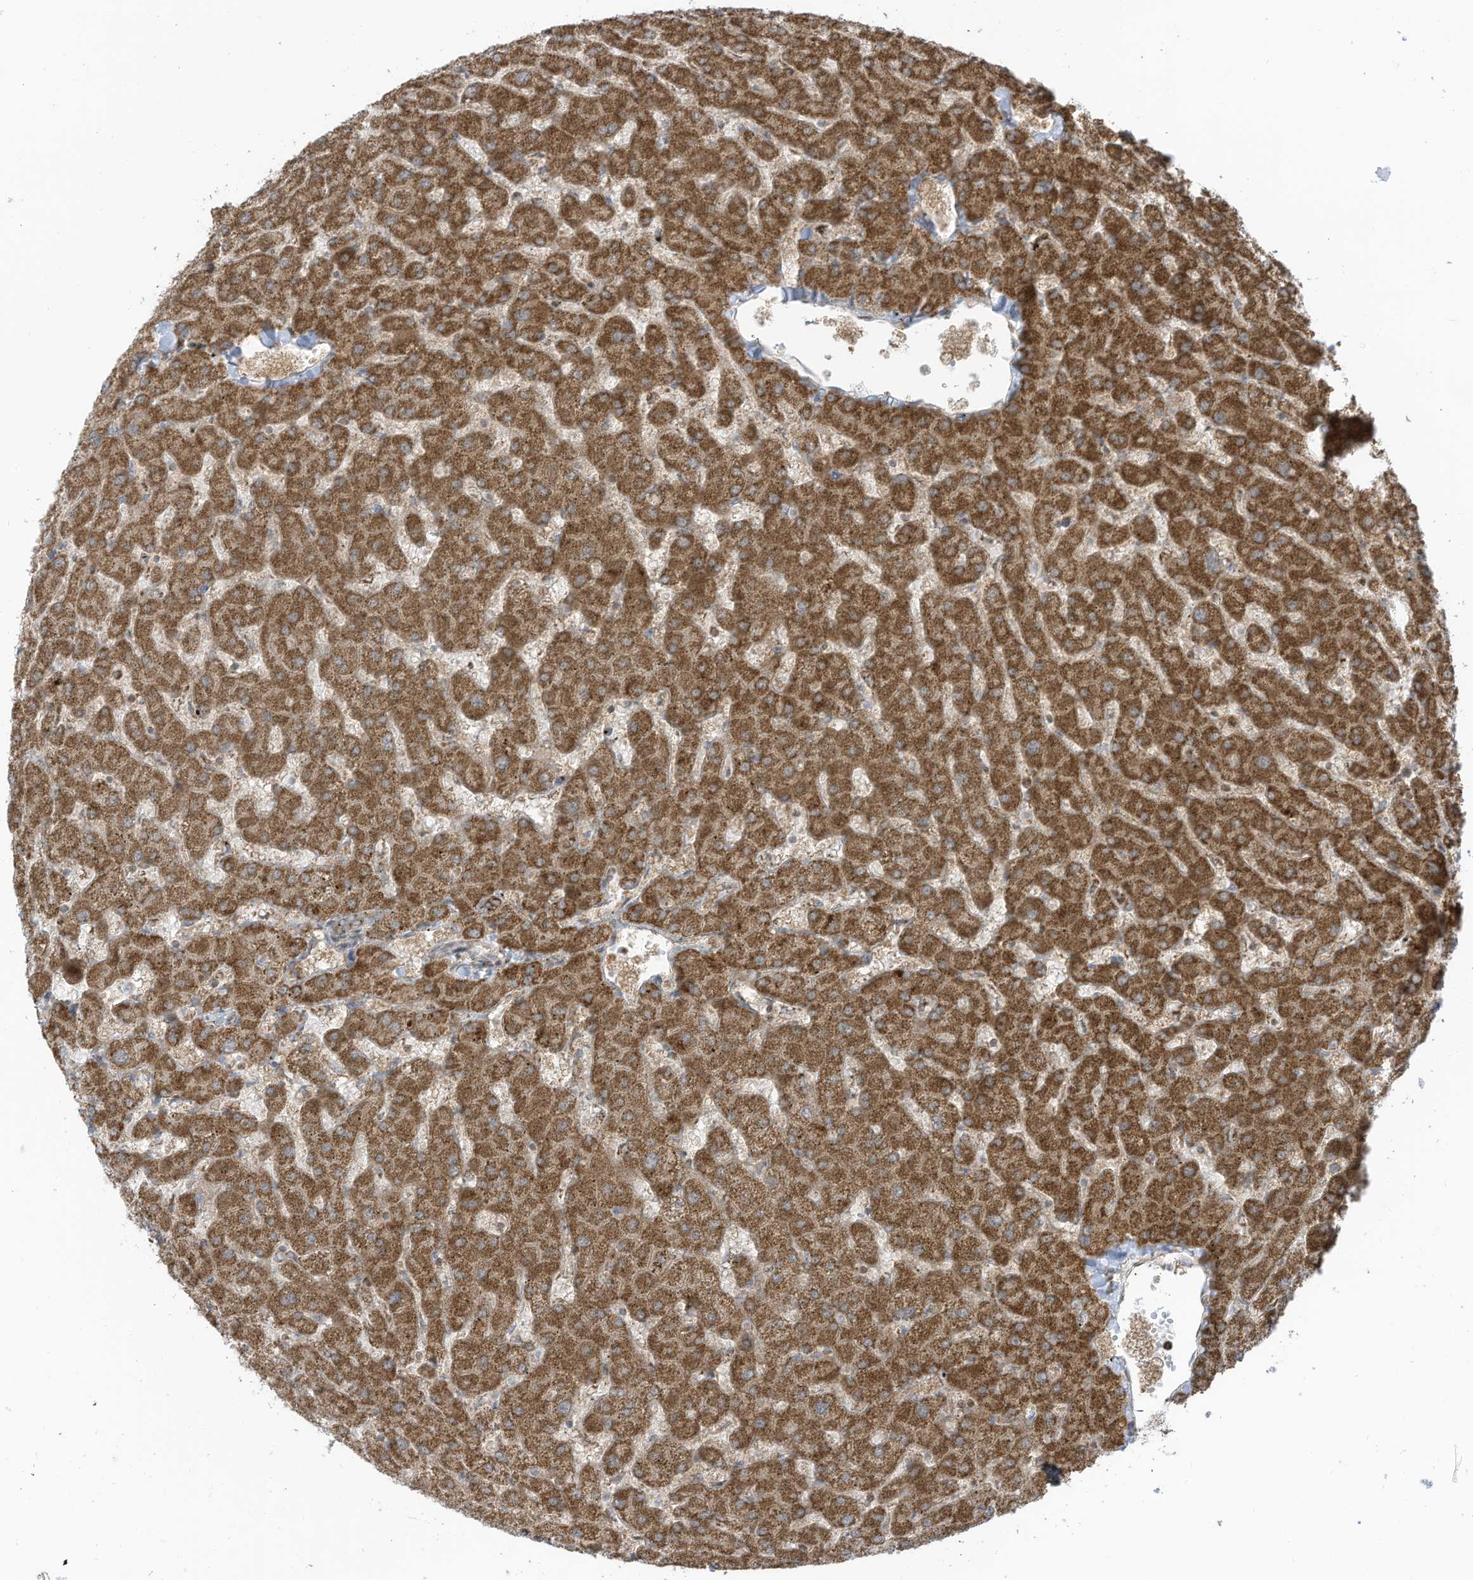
{"staining": {"intensity": "strong", "quantity": ">75%", "location": "cytoplasmic/membranous"}, "tissue": "liver", "cell_type": "Hepatocytes", "image_type": "normal", "snomed": [{"axis": "morphology", "description": "Normal tissue, NOS"}, {"axis": "topography", "description": "Liver"}], "caption": "The immunohistochemical stain highlights strong cytoplasmic/membranous positivity in hepatocytes of benign liver. Using DAB (brown) and hematoxylin (blue) stains, captured at high magnification using brightfield microscopy.", "gene": "REPS1", "patient": {"sex": "female", "age": 63}}